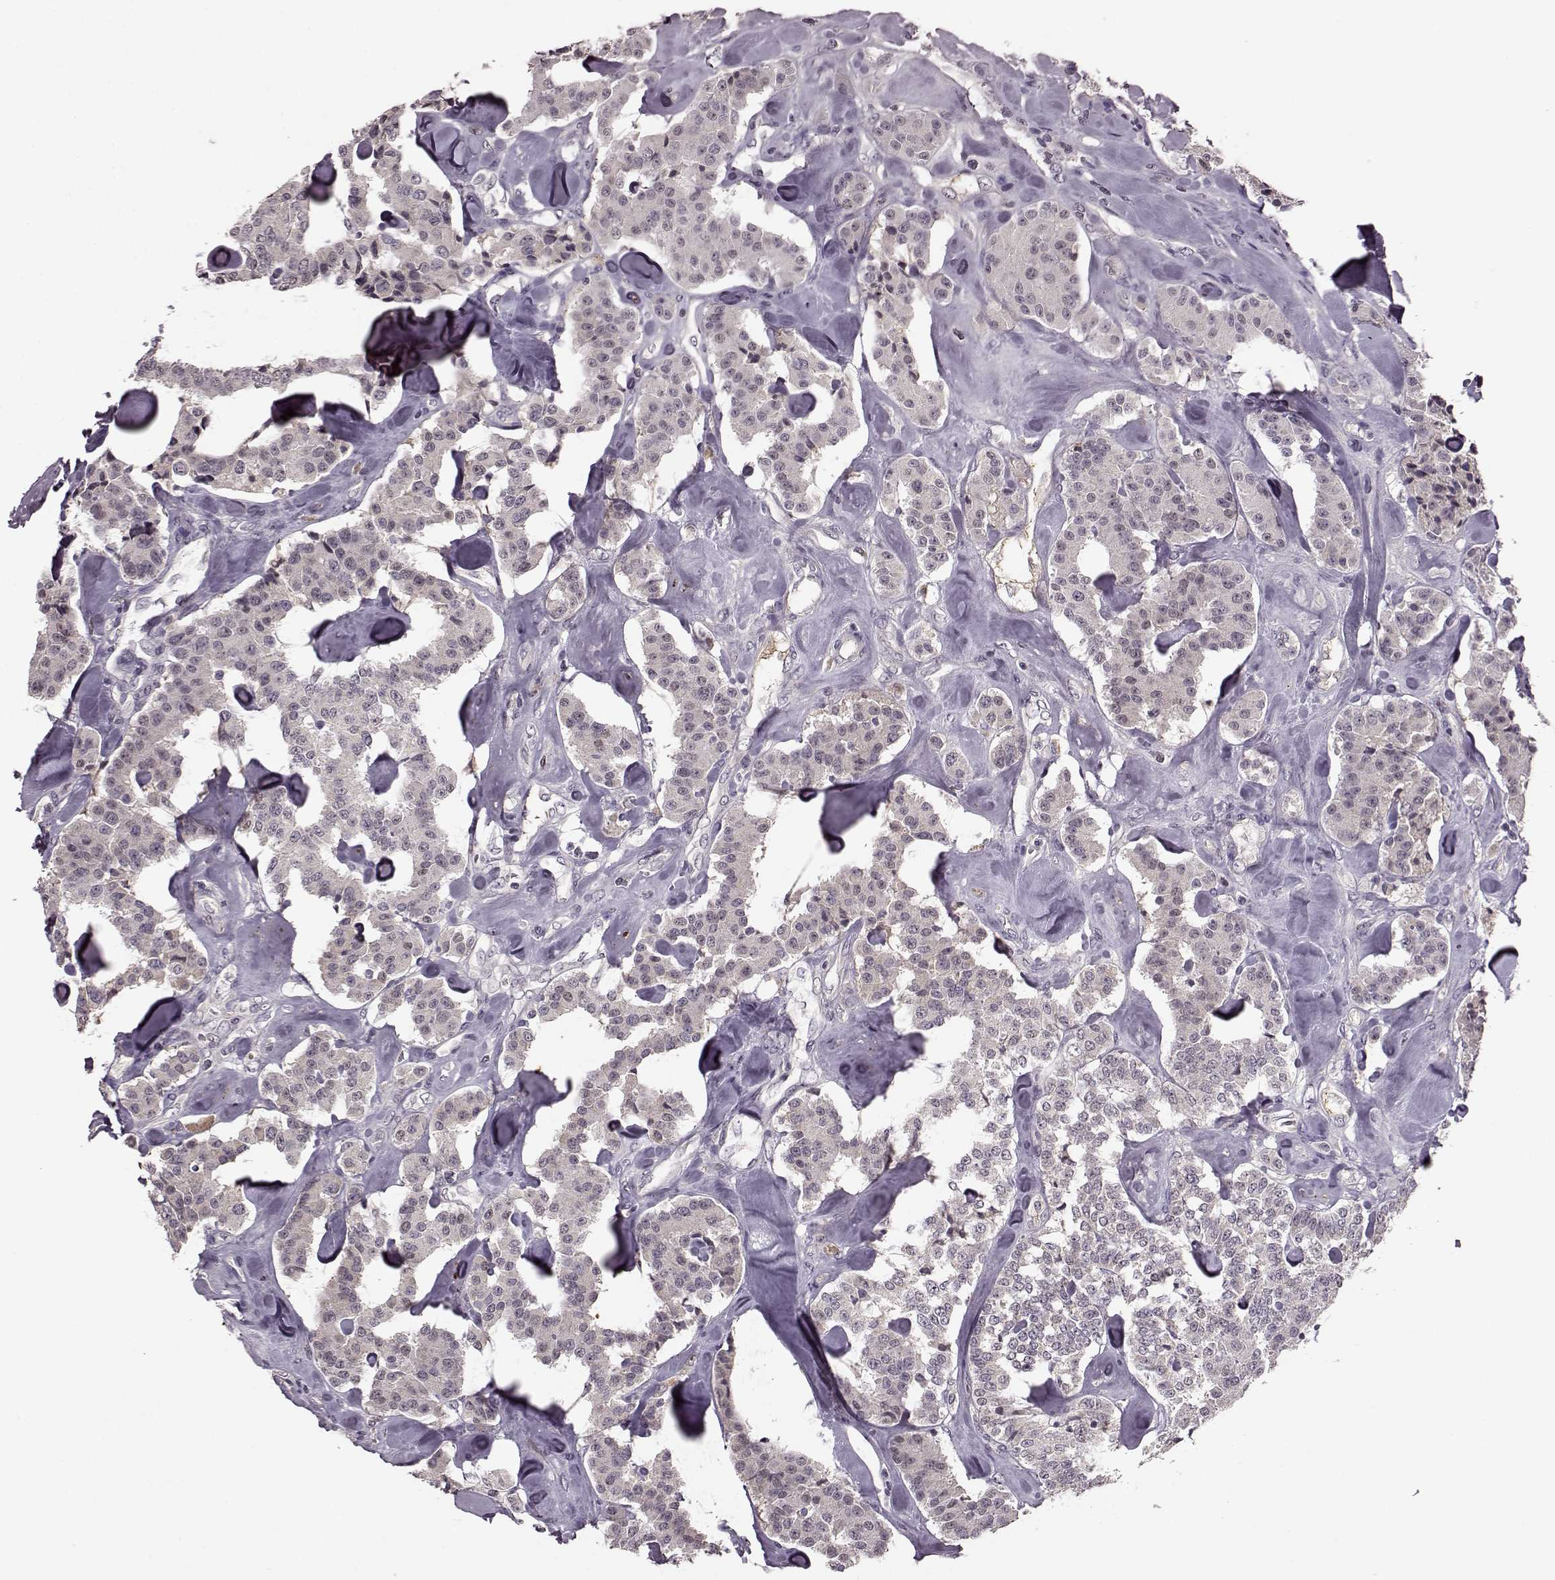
{"staining": {"intensity": "negative", "quantity": "none", "location": "none"}, "tissue": "carcinoid", "cell_type": "Tumor cells", "image_type": "cancer", "snomed": [{"axis": "morphology", "description": "Carcinoid, malignant, NOS"}, {"axis": "topography", "description": "Pancreas"}], "caption": "The photomicrograph demonstrates no staining of tumor cells in malignant carcinoid. (IHC, brightfield microscopy, high magnification).", "gene": "NRL", "patient": {"sex": "male", "age": 41}}